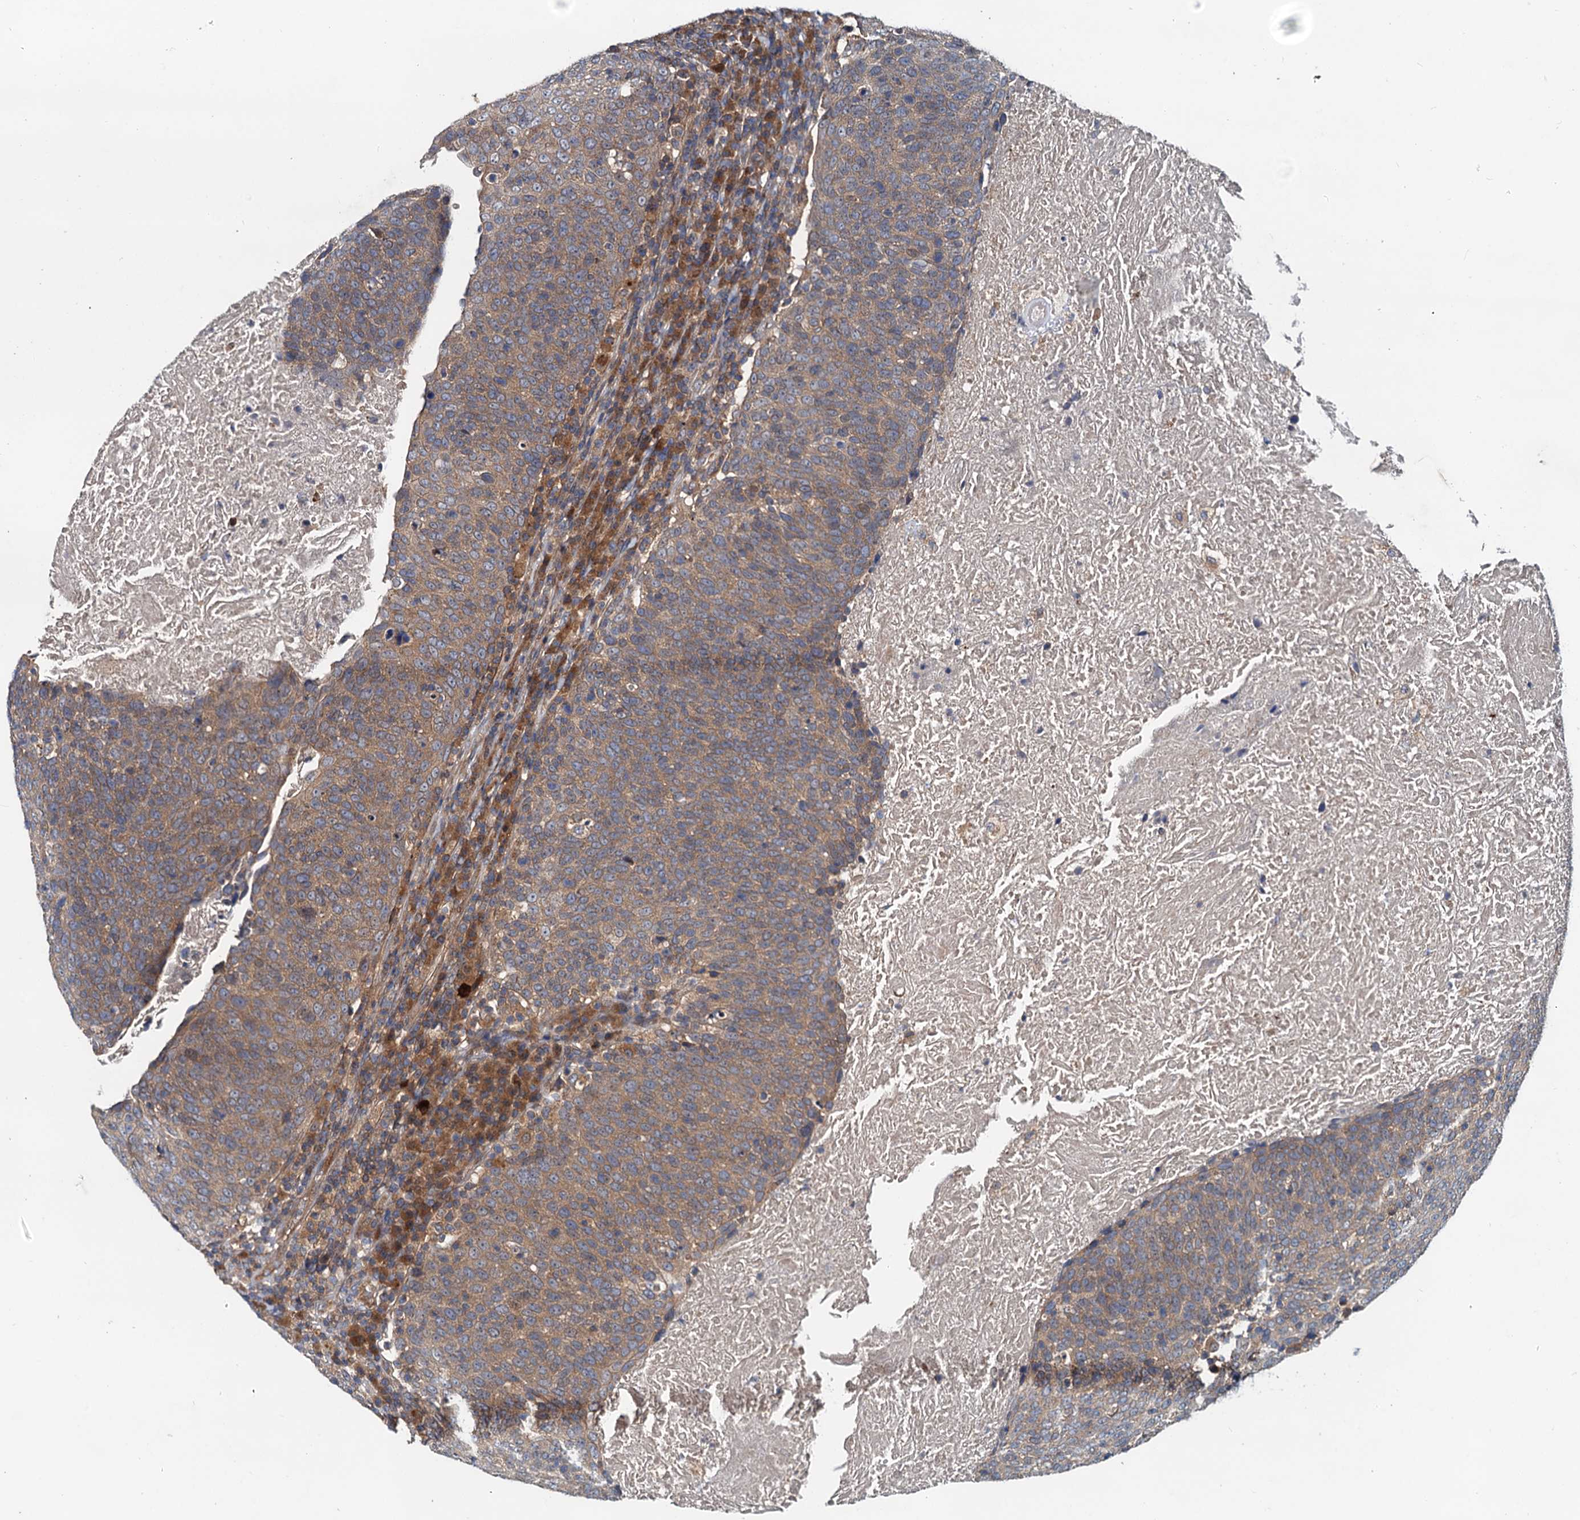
{"staining": {"intensity": "moderate", "quantity": ">75%", "location": "cytoplasmic/membranous"}, "tissue": "head and neck cancer", "cell_type": "Tumor cells", "image_type": "cancer", "snomed": [{"axis": "morphology", "description": "Squamous cell carcinoma, NOS"}, {"axis": "morphology", "description": "Squamous cell carcinoma, metastatic, NOS"}, {"axis": "topography", "description": "Lymph node"}, {"axis": "topography", "description": "Head-Neck"}], "caption": "Immunohistochemical staining of head and neck squamous cell carcinoma shows medium levels of moderate cytoplasmic/membranous protein staining in approximately >75% of tumor cells. The staining was performed using DAB, with brown indicating positive protein expression. Nuclei are stained blue with hematoxylin.", "gene": "EFL1", "patient": {"sex": "male", "age": 62}}